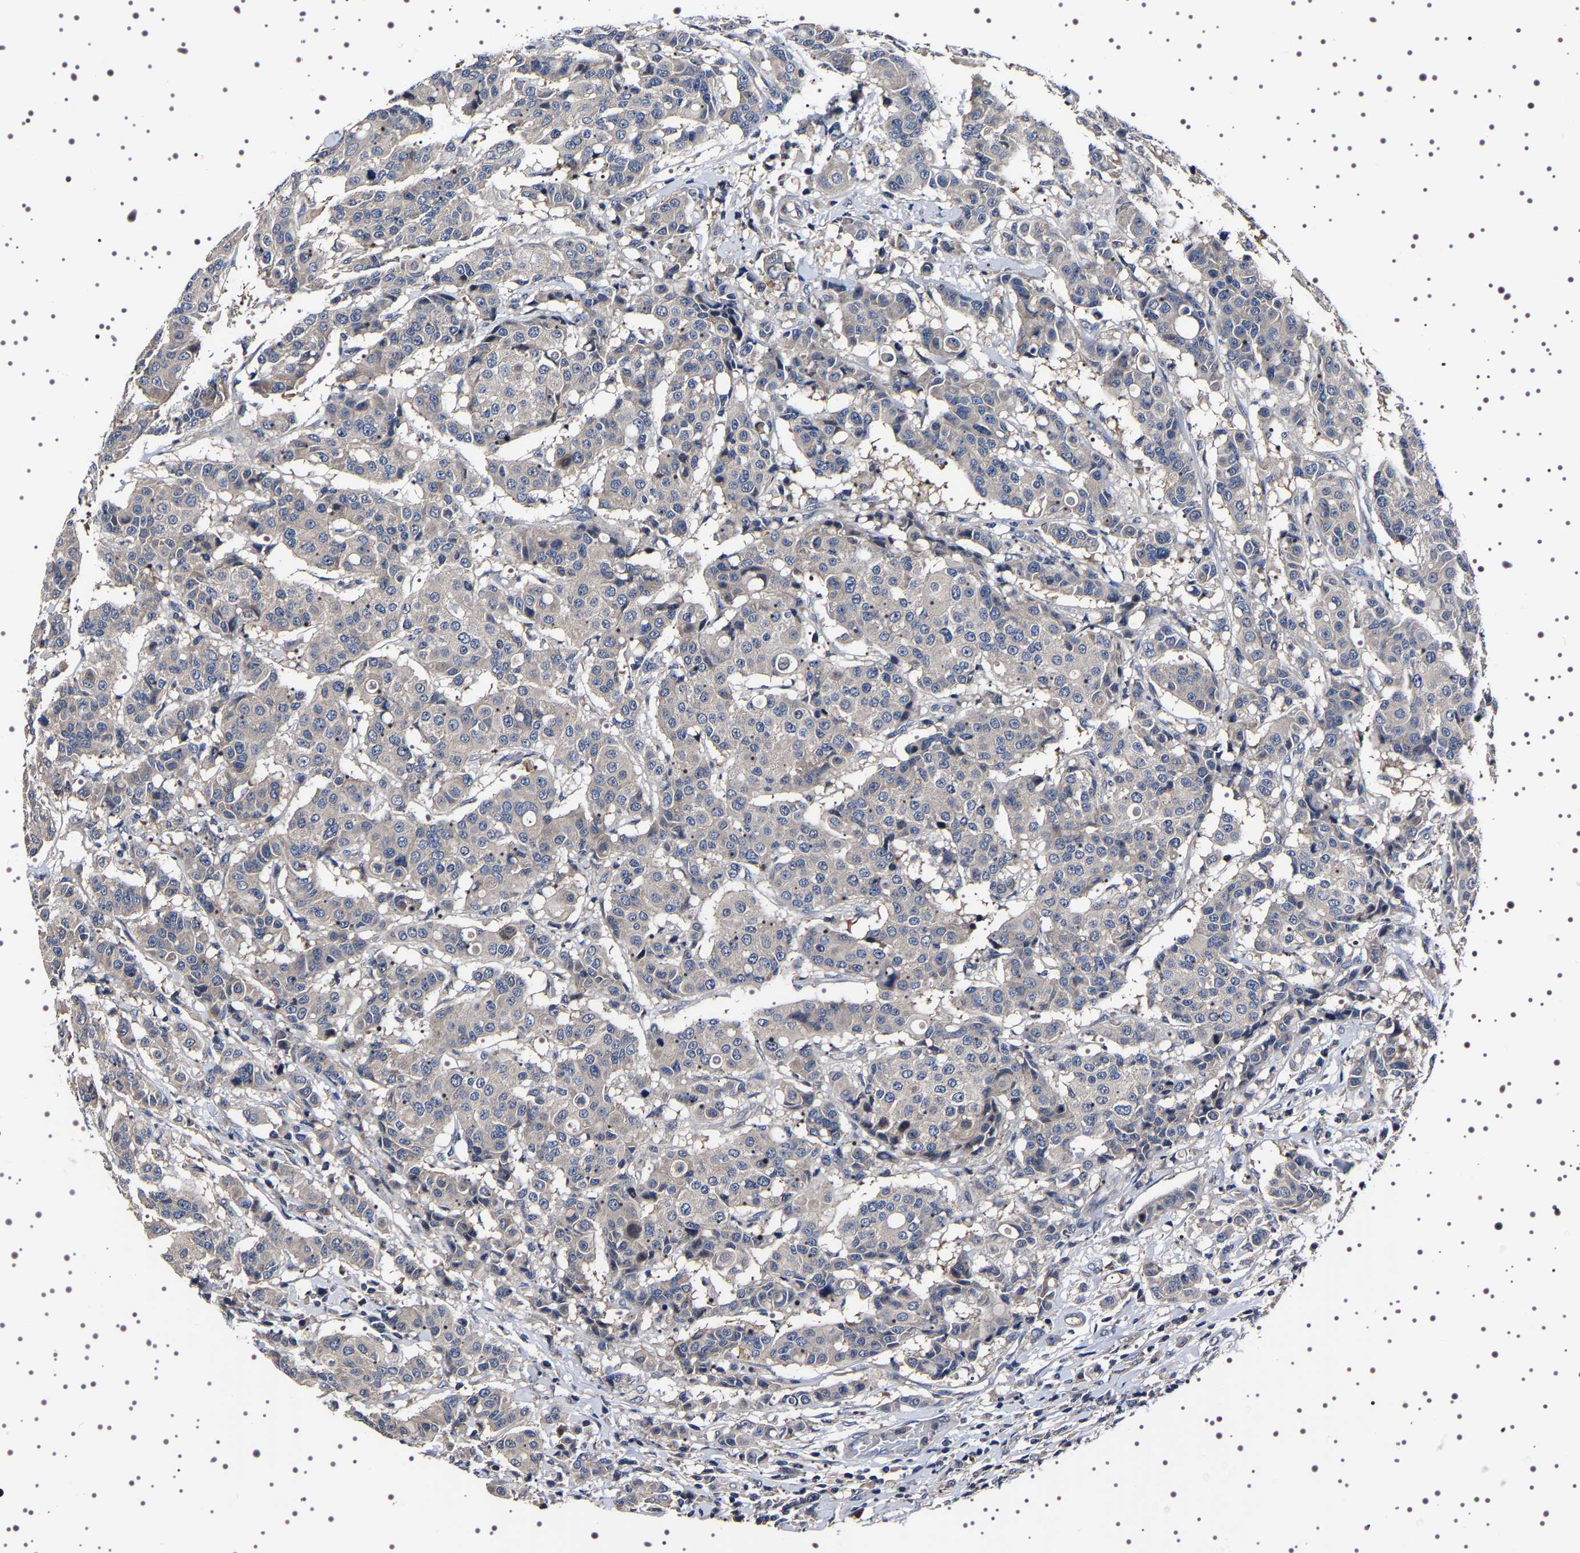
{"staining": {"intensity": "negative", "quantity": "none", "location": "none"}, "tissue": "breast cancer", "cell_type": "Tumor cells", "image_type": "cancer", "snomed": [{"axis": "morphology", "description": "Duct carcinoma"}, {"axis": "topography", "description": "Breast"}], "caption": "The photomicrograph reveals no significant staining in tumor cells of breast intraductal carcinoma.", "gene": "TARBP1", "patient": {"sex": "female", "age": 27}}